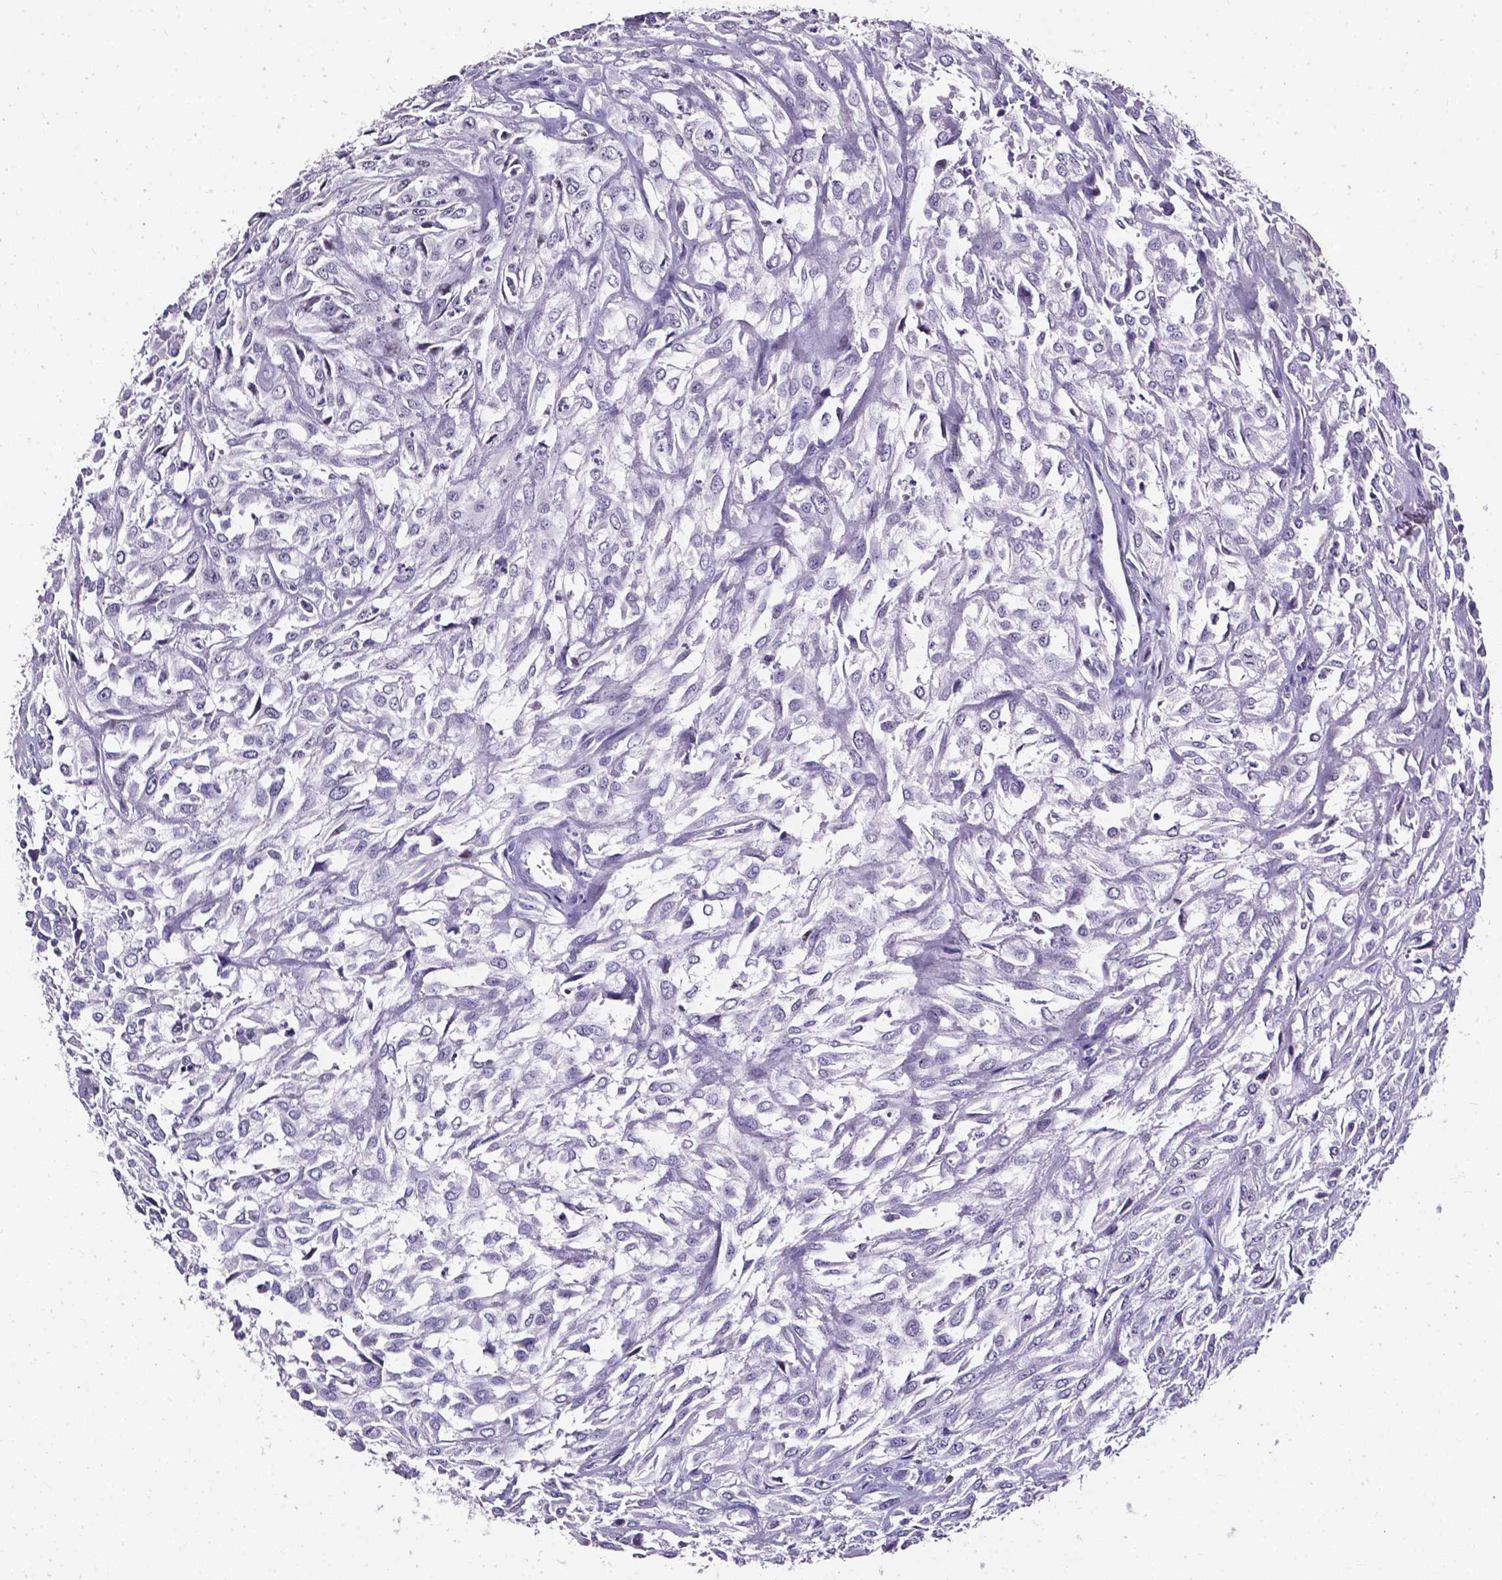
{"staining": {"intensity": "negative", "quantity": "none", "location": "none"}, "tissue": "urothelial cancer", "cell_type": "Tumor cells", "image_type": "cancer", "snomed": [{"axis": "morphology", "description": "Urothelial carcinoma, High grade"}, {"axis": "topography", "description": "Urinary bladder"}], "caption": "High power microscopy photomicrograph of an immunohistochemistry photomicrograph of high-grade urothelial carcinoma, revealing no significant expression in tumor cells. The staining was performed using DAB to visualize the protein expression in brown, while the nuclei were stained in blue with hematoxylin (Magnification: 20x).", "gene": "AKR1B10", "patient": {"sex": "male", "age": 67}}